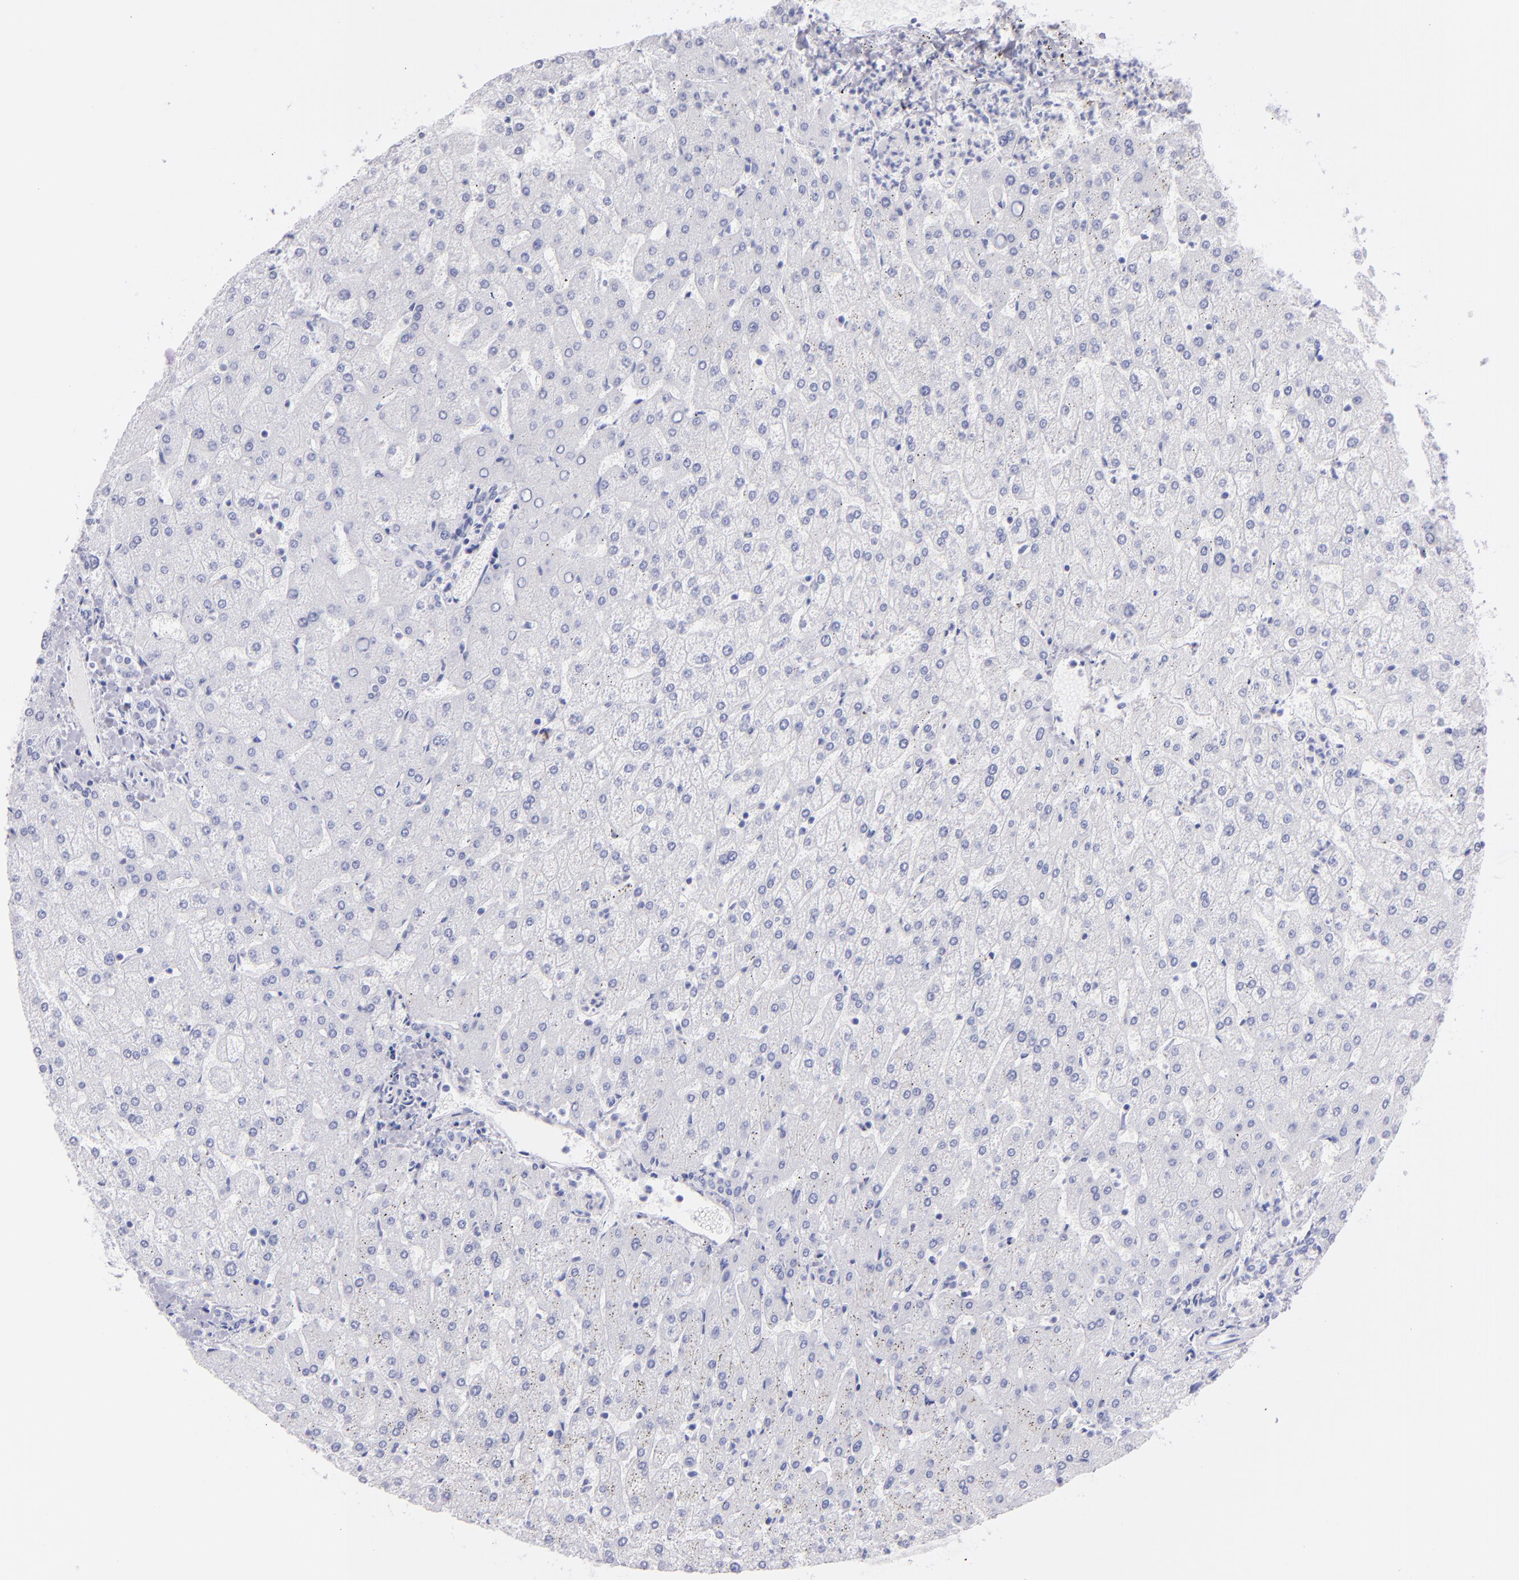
{"staining": {"intensity": "negative", "quantity": "none", "location": "none"}, "tissue": "liver", "cell_type": "Cholangiocytes", "image_type": "normal", "snomed": [{"axis": "morphology", "description": "Normal tissue, NOS"}, {"axis": "topography", "description": "Liver"}], "caption": "DAB (3,3'-diaminobenzidine) immunohistochemical staining of normal liver demonstrates no significant staining in cholangiocytes. The staining is performed using DAB (3,3'-diaminobenzidine) brown chromogen with nuclei counter-stained in using hematoxylin.", "gene": "PRPH", "patient": {"sex": "female", "age": 32}}